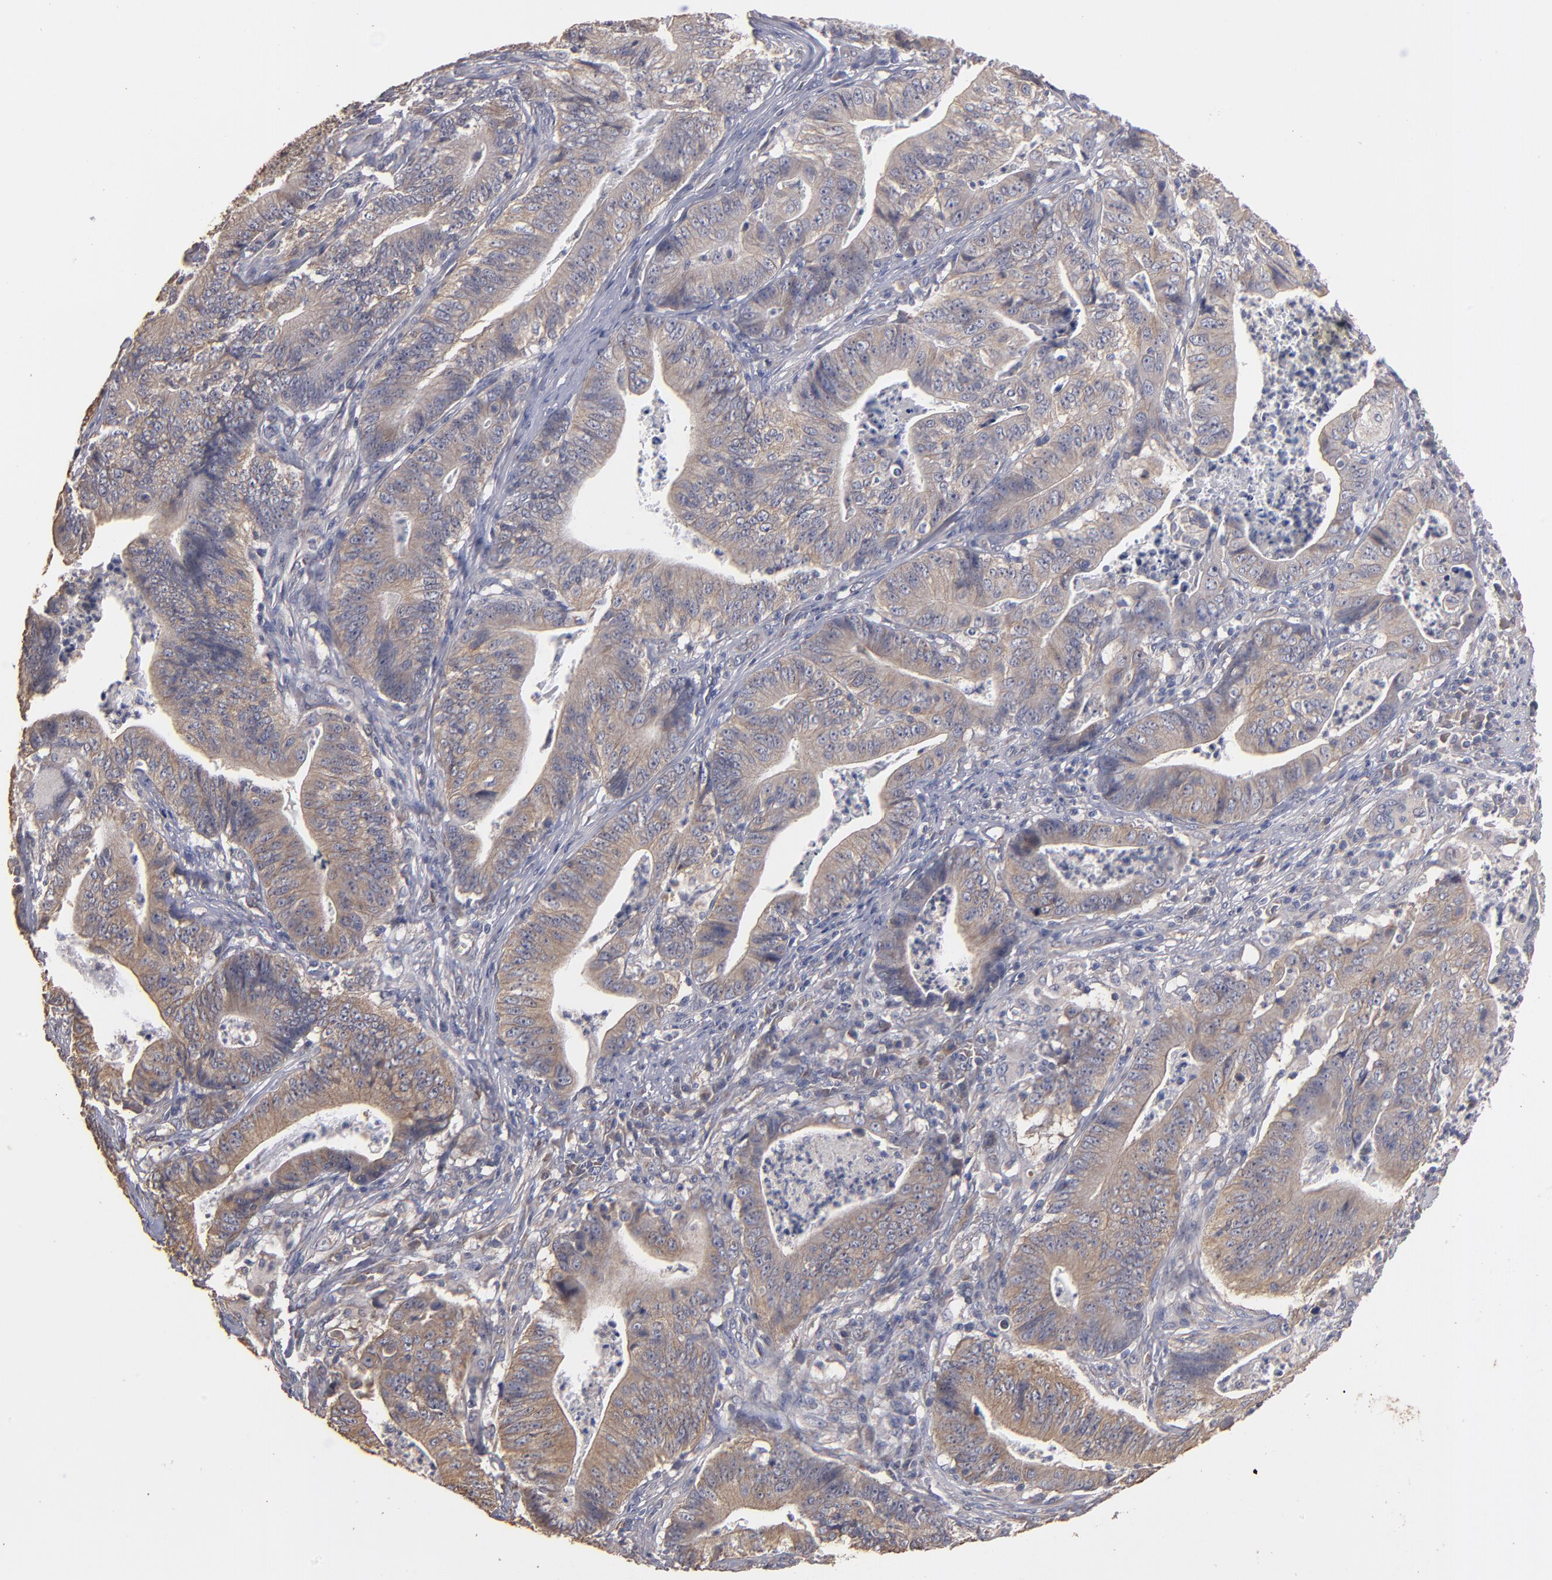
{"staining": {"intensity": "moderate", "quantity": ">75%", "location": "cytoplasmic/membranous"}, "tissue": "stomach cancer", "cell_type": "Tumor cells", "image_type": "cancer", "snomed": [{"axis": "morphology", "description": "Adenocarcinoma, NOS"}, {"axis": "topography", "description": "Stomach, lower"}], "caption": "Immunohistochemistry photomicrograph of neoplastic tissue: adenocarcinoma (stomach) stained using immunohistochemistry (IHC) exhibits medium levels of moderate protein expression localized specifically in the cytoplasmic/membranous of tumor cells, appearing as a cytoplasmic/membranous brown color.", "gene": "DMD", "patient": {"sex": "female", "age": 86}}